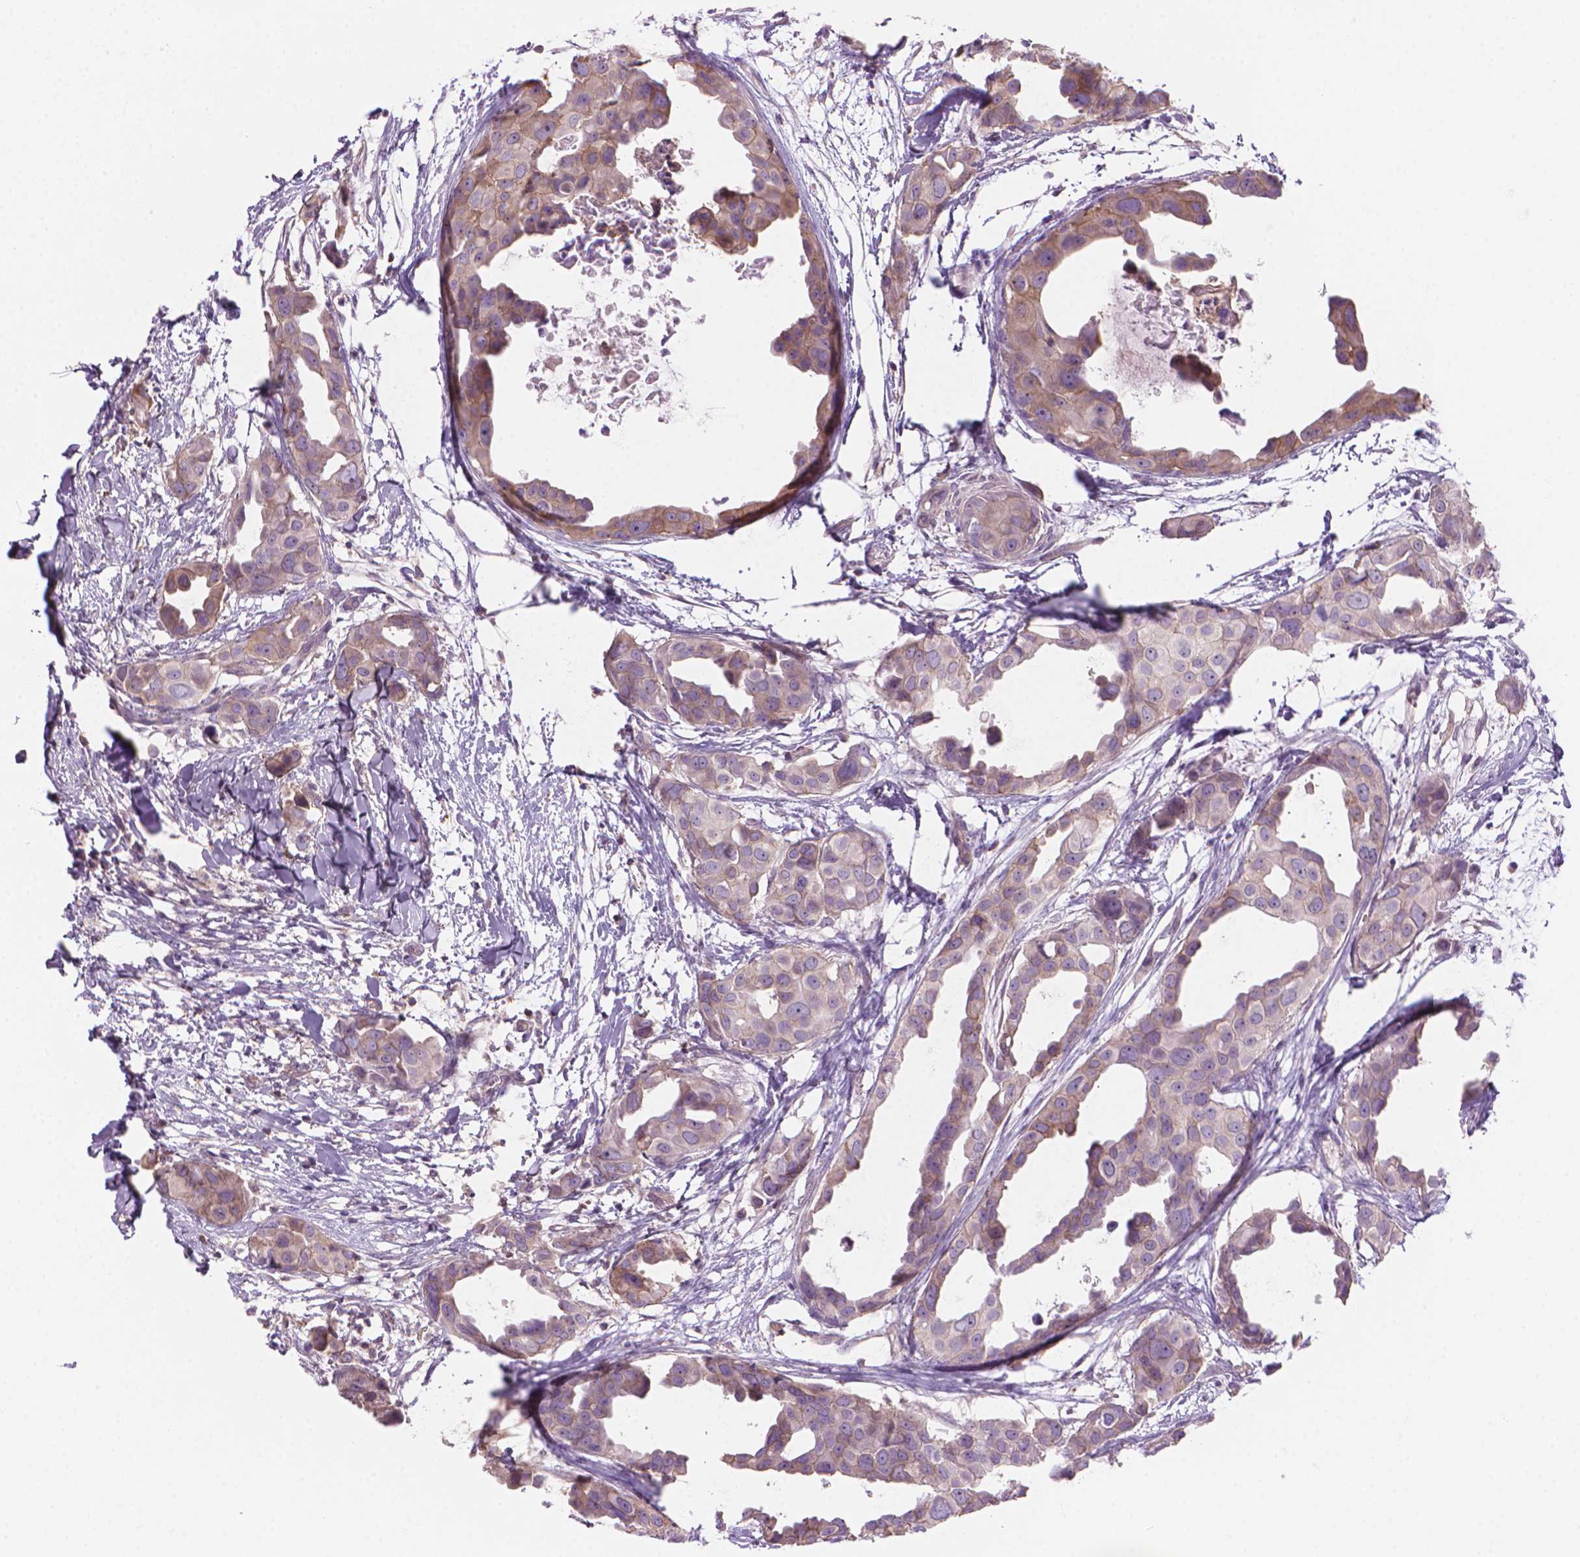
{"staining": {"intensity": "weak", "quantity": ">75%", "location": "cytoplasmic/membranous"}, "tissue": "breast cancer", "cell_type": "Tumor cells", "image_type": "cancer", "snomed": [{"axis": "morphology", "description": "Duct carcinoma"}, {"axis": "topography", "description": "Breast"}], "caption": "IHC staining of breast cancer (intraductal carcinoma), which demonstrates low levels of weak cytoplasmic/membranous staining in approximately >75% of tumor cells indicating weak cytoplasmic/membranous protein expression. The staining was performed using DAB (3,3'-diaminobenzidine) (brown) for protein detection and nuclei were counterstained in hematoxylin (blue).", "gene": "ENSG00000187186", "patient": {"sex": "female", "age": 38}}